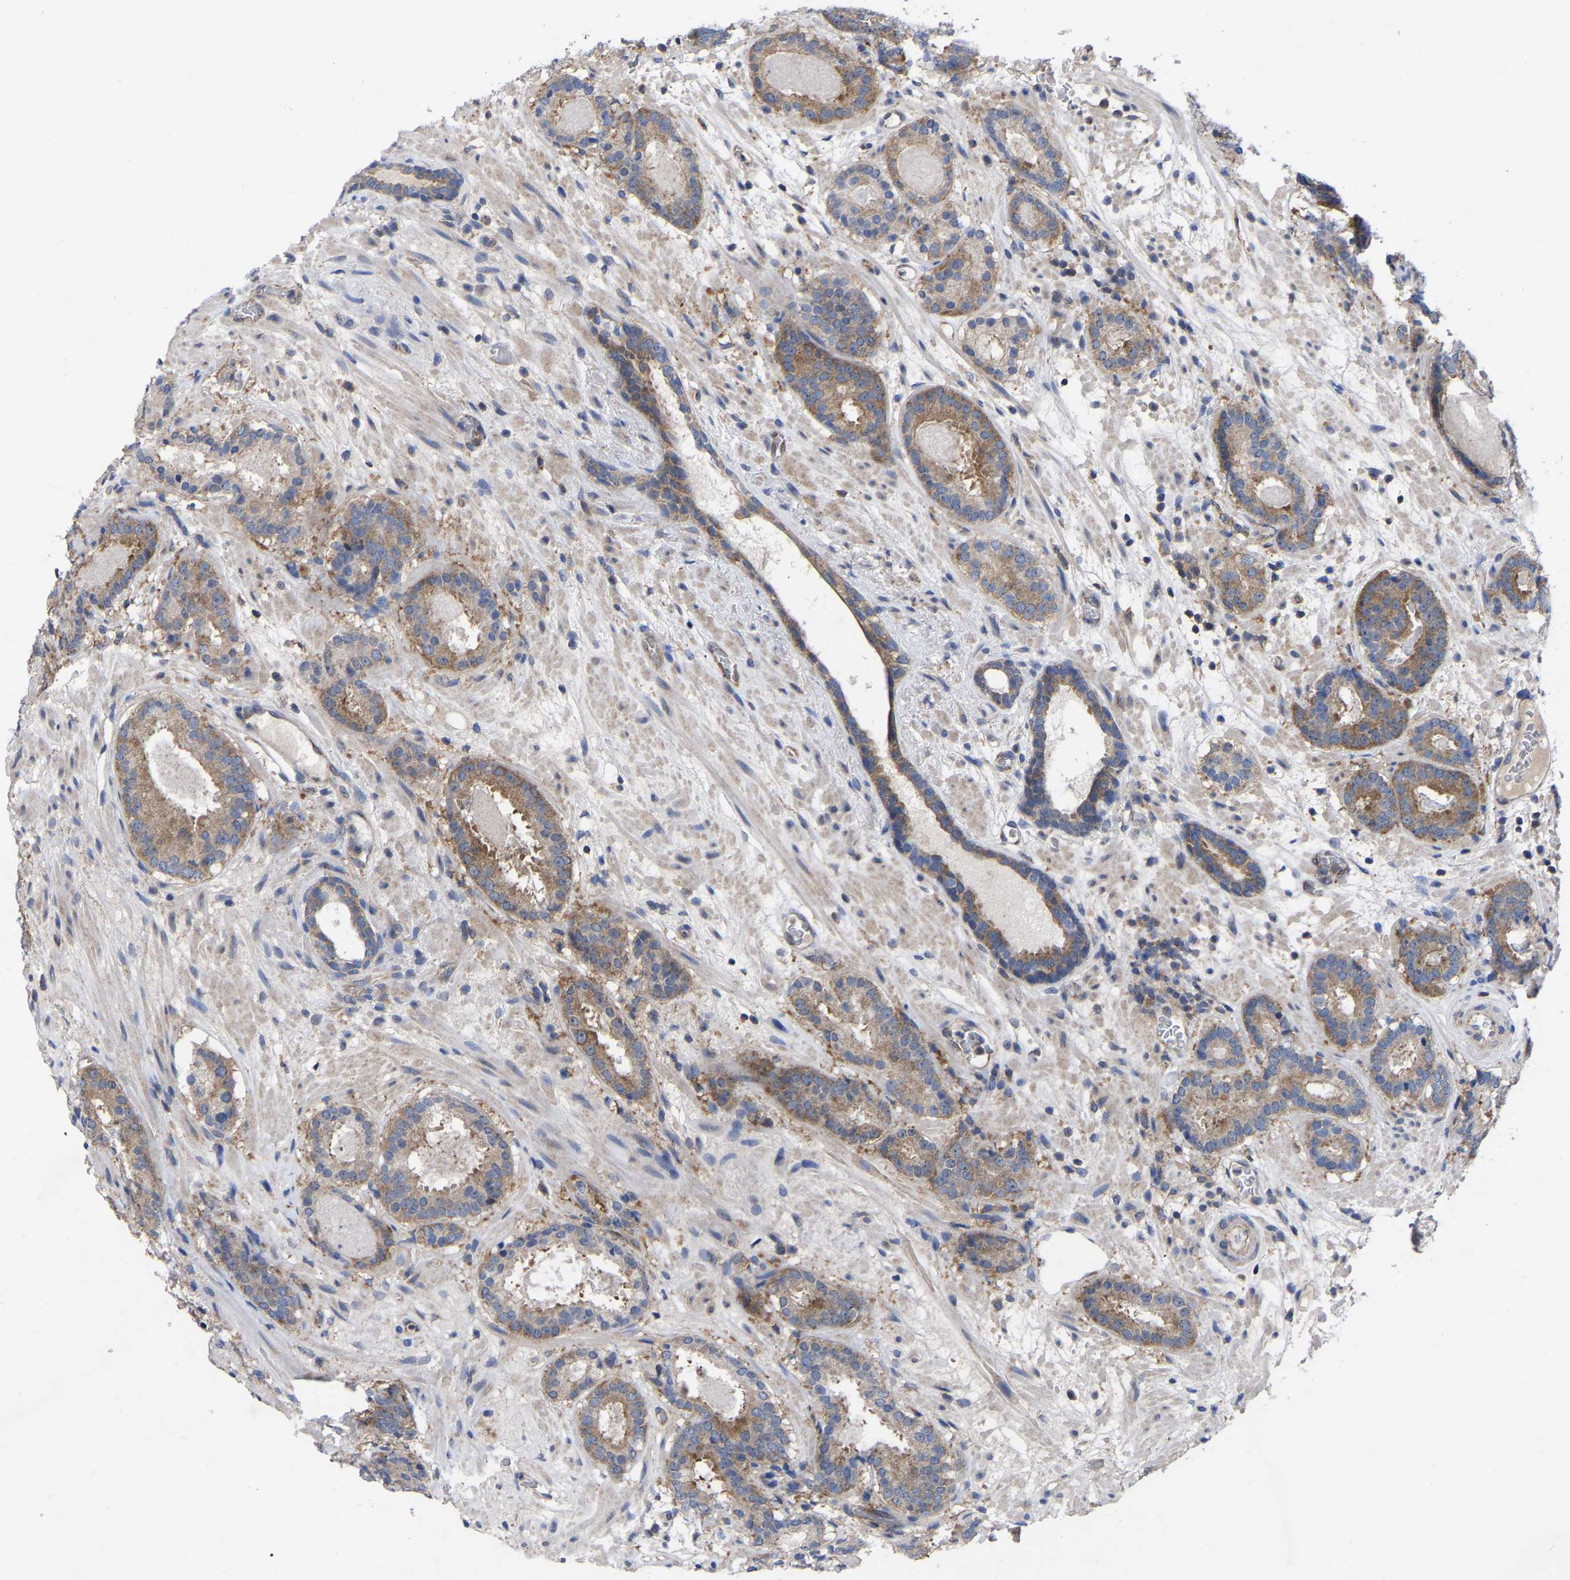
{"staining": {"intensity": "moderate", "quantity": ">75%", "location": "cytoplasmic/membranous"}, "tissue": "prostate cancer", "cell_type": "Tumor cells", "image_type": "cancer", "snomed": [{"axis": "morphology", "description": "Adenocarcinoma, Low grade"}, {"axis": "topography", "description": "Prostate"}], "caption": "Moderate cytoplasmic/membranous protein staining is appreciated in about >75% of tumor cells in prostate cancer (adenocarcinoma (low-grade)). Using DAB (brown) and hematoxylin (blue) stains, captured at high magnification using brightfield microscopy.", "gene": "TCP1", "patient": {"sex": "male", "age": 69}}